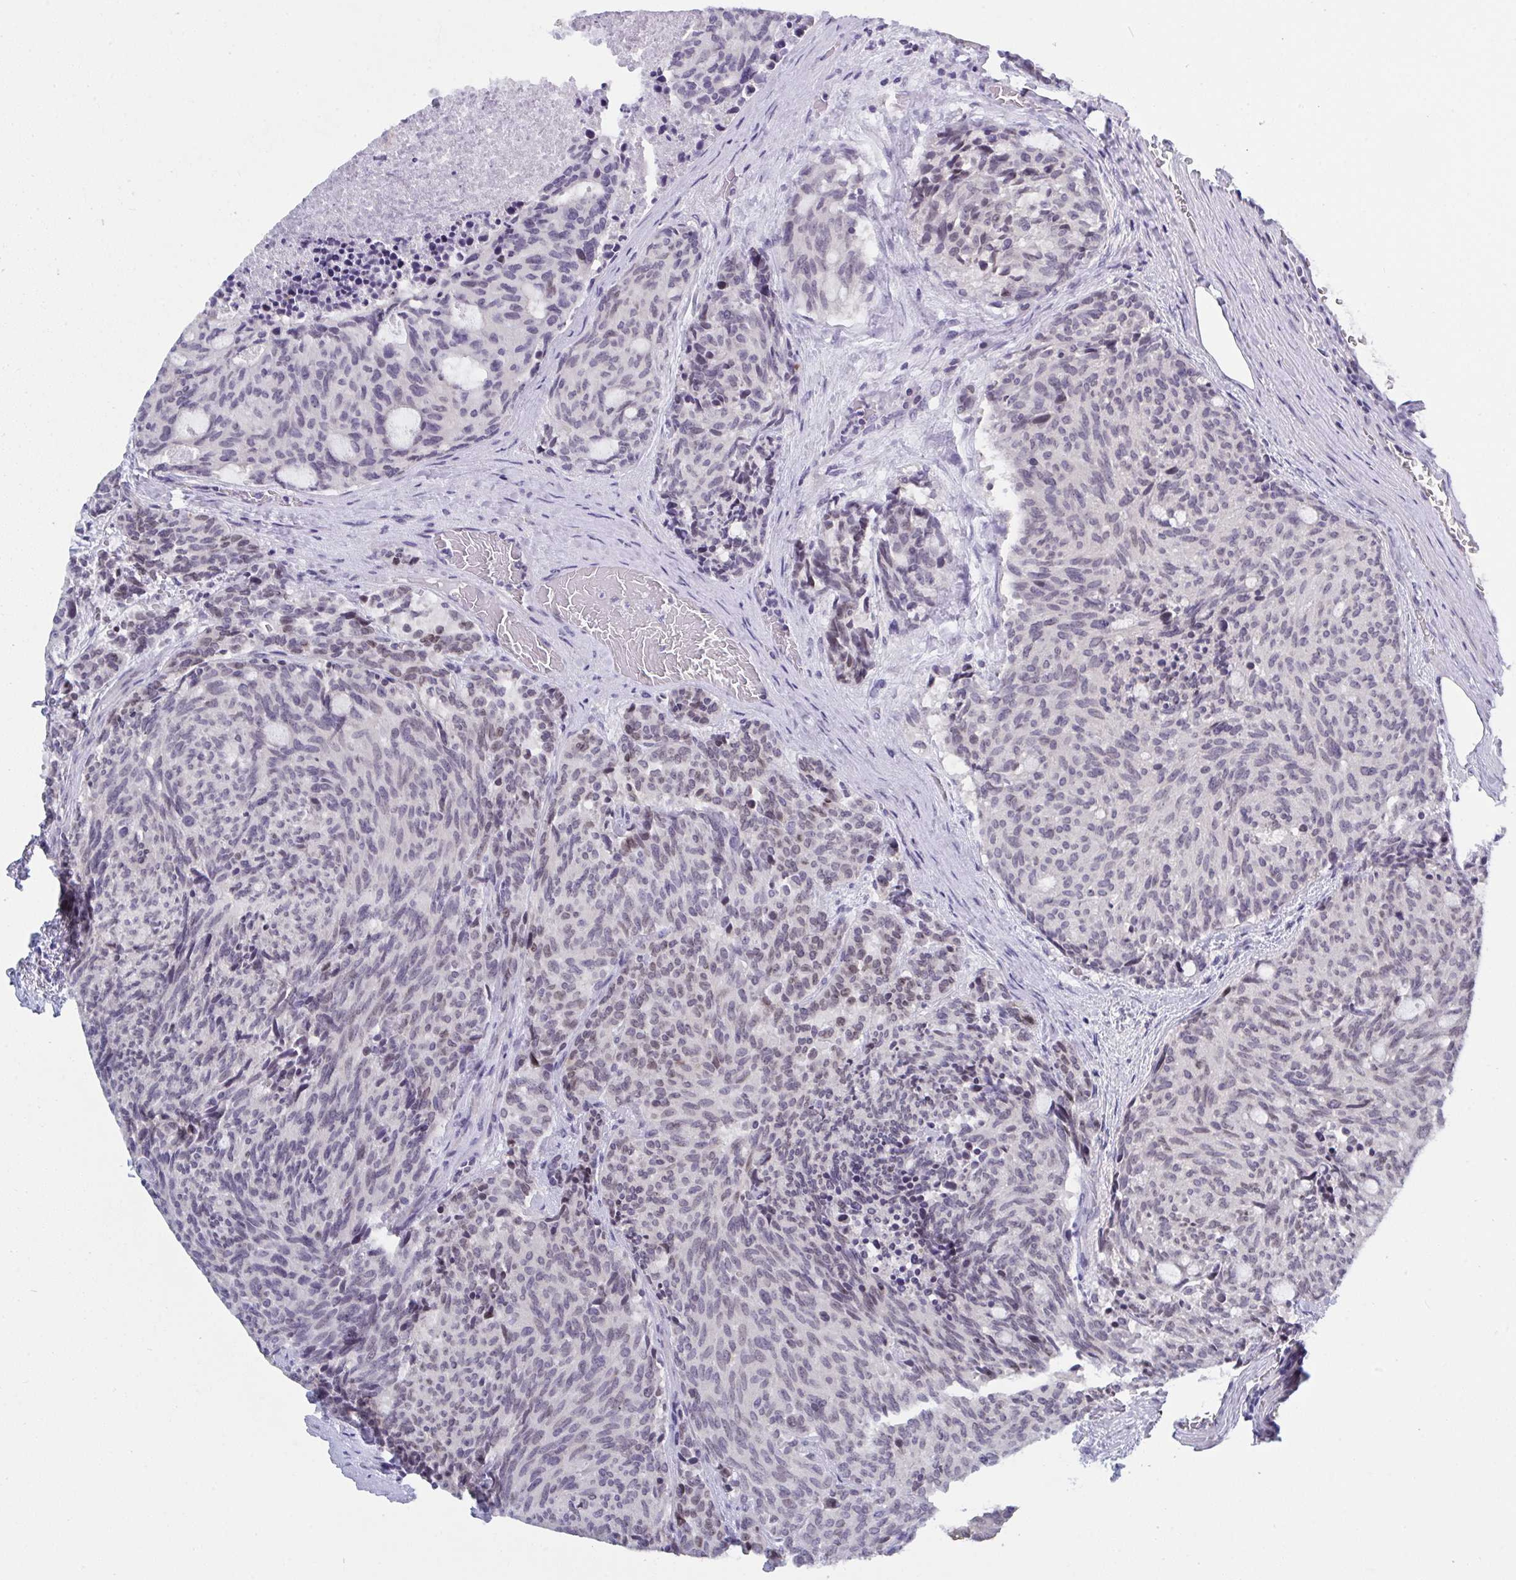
{"staining": {"intensity": "weak", "quantity": "25%-75%", "location": "nuclear"}, "tissue": "carcinoid", "cell_type": "Tumor cells", "image_type": "cancer", "snomed": [{"axis": "morphology", "description": "Carcinoid, malignant, NOS"}, {"axis": "topography", "description": "Pancreas"}], "caption": "IHC of carcinoid shows low levels of weak nuclear staining in about 25%-75% of tumor cells.", "gene": "BMAL2", "patient": {"sex": "female", "age": 54}}